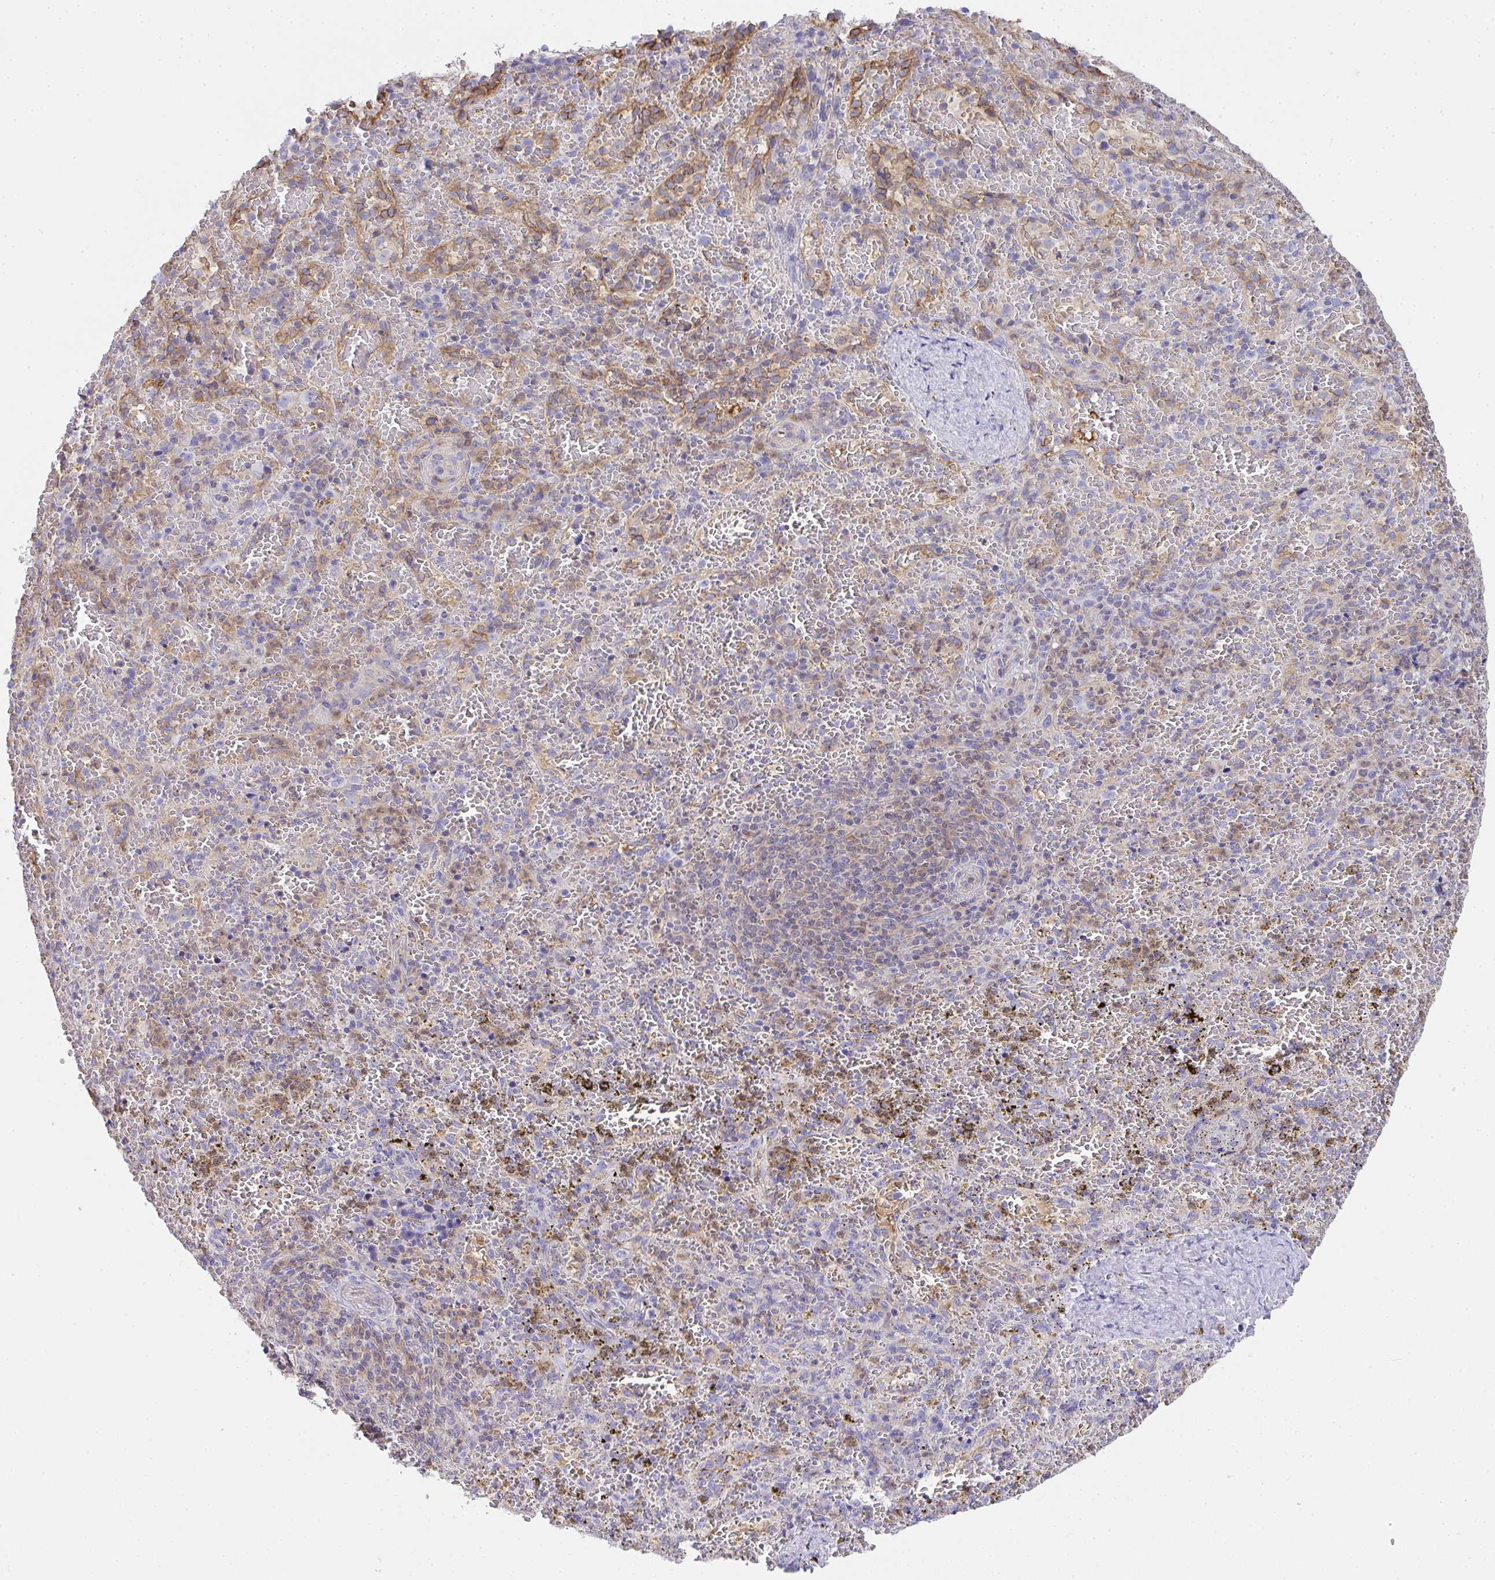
{"staining": {"intensity": "negative", "quantity": "none", "location": "none"}, "tissue": "spleen", "cell_type": "Cells in red pulp", "image_type": "normal", "snomed": [{"axis": "morphology", "description": "Normal tissue, NOS"}, {"axis": "topography", "description": "Spleen"}], "caption": "This is an immunohistochemistry (IHC) histopathology image of normal human spleen. There is no staining in cells in red pulp.", "gene": "TNFAIP8", "patient": {"sex": "female", "age": 50}}